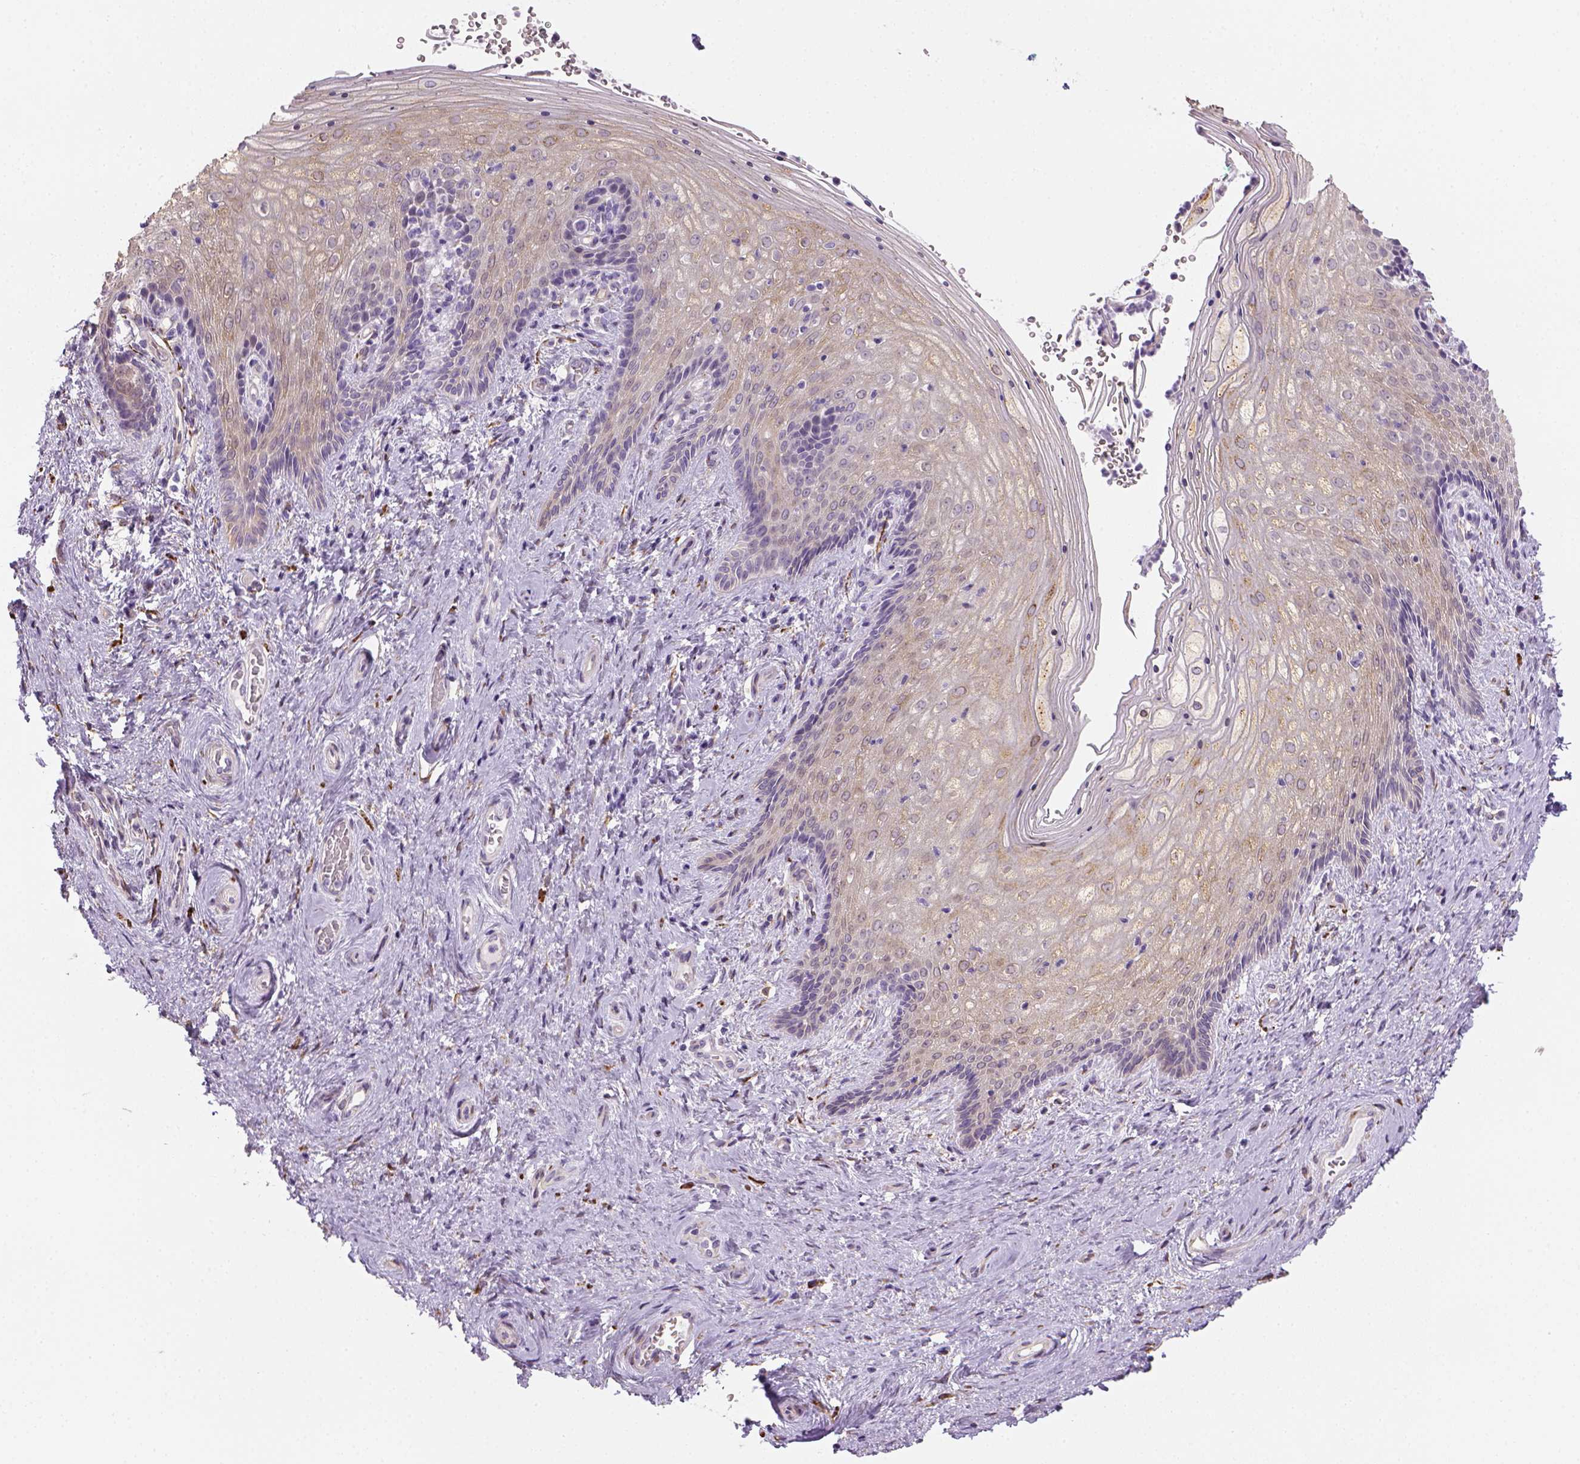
{"staining": {"intensity": "weak", "quantity": ">75%", "location": "cytoplasmic/membranous"}, "tissue": "vagina", "cell_type": "Squamous epithelial cells", "image_type": "normal", "snomed": [{"axis": "morphology", "description": "Normal tissue, NOS"}, {"axis": "topography", "description": "Vagina"}], "caption": "A high-resolution micrograph shows IHC staining of normal vagina, which reveals weak cytoplasmic/membranous expression in about >75% of squamous epithelial cells.", "gene": "CACNB1", "patient": {"sex": "female", "age": 45}}